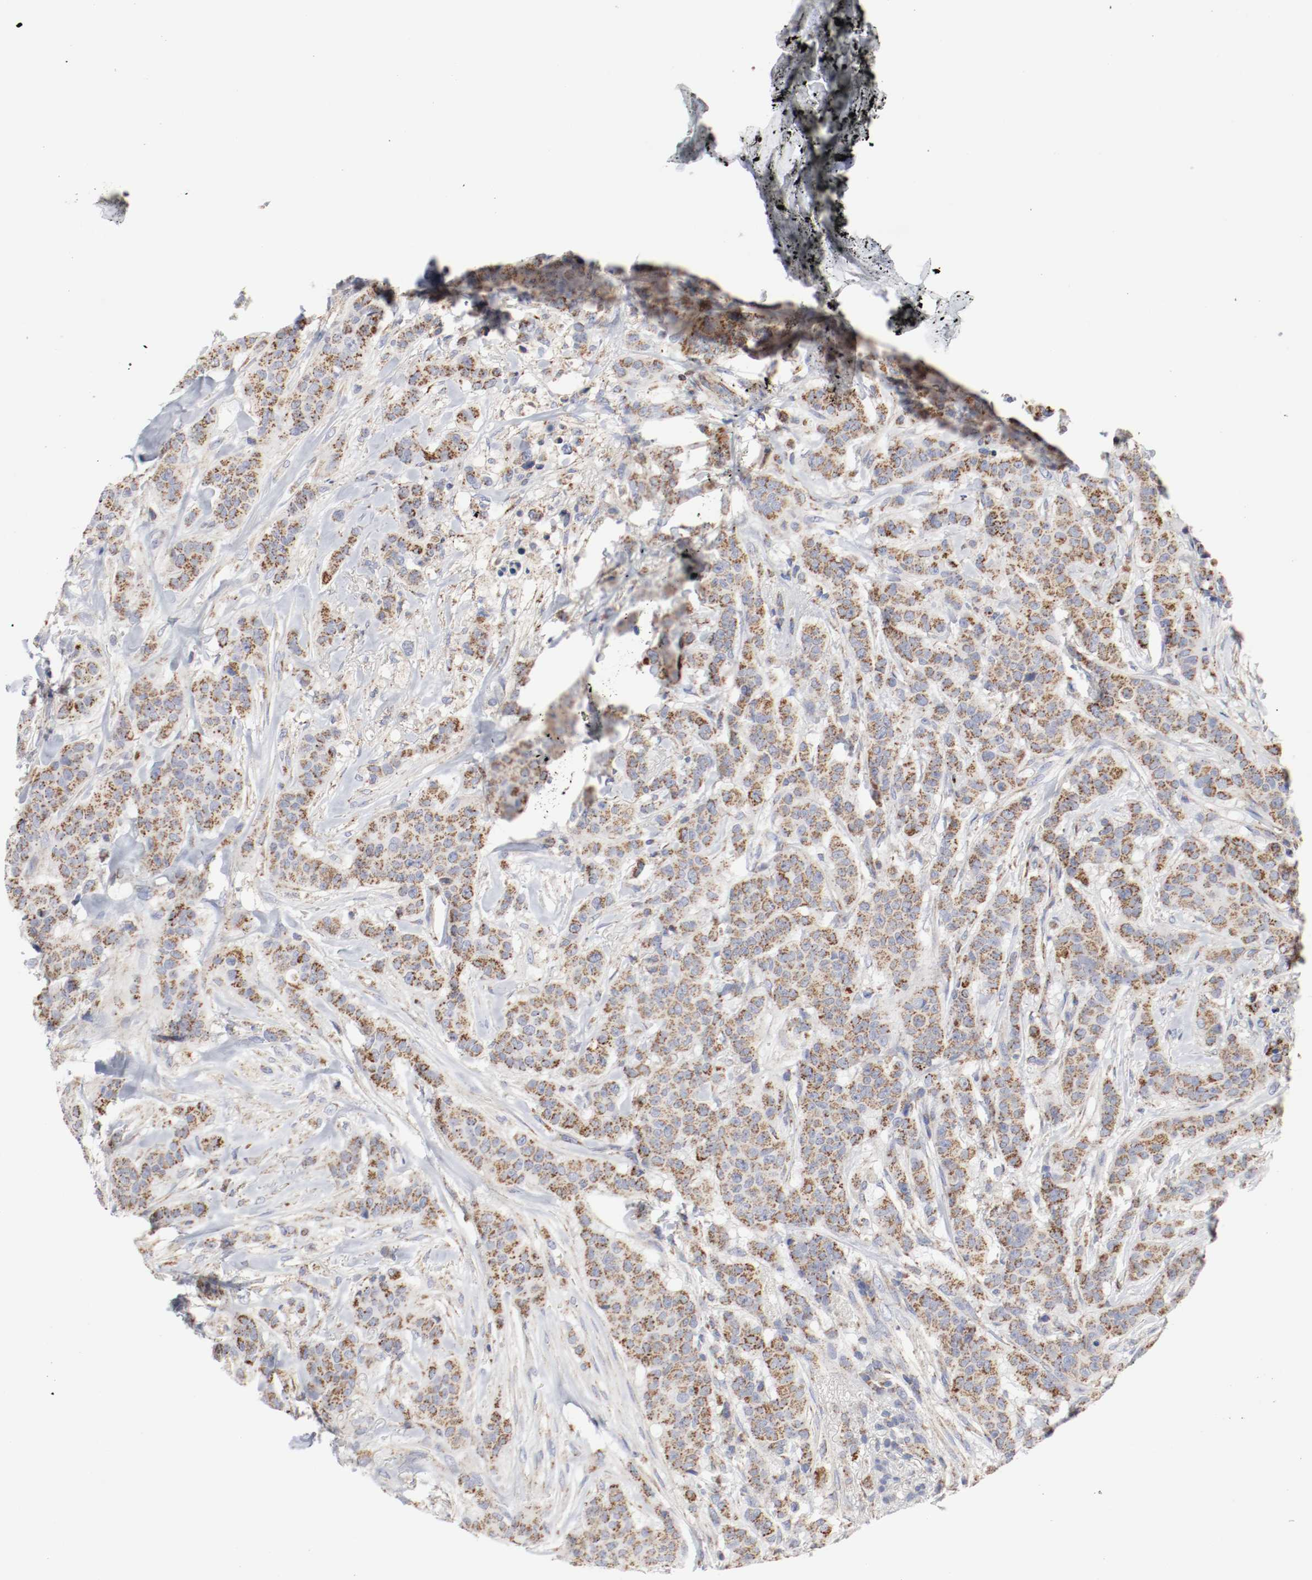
{"staining": {"intensity": "strong", "quantity": ">75%", "location": "cytoplasmic/membranous"}, "tissue": "breast cancer", "cell_type": "Tumor cells", "image_type": "cancer", "snomed": [{"axis": "morphology", "description": "Duct carcinoma"}, {"axis": "topography", "description": "Breast"}], "caption": "Strong cytoplasmic/membranous protein expression is seen in about >75% of tumor cells in breast cancer. Nuclei are stained in blue.", "gene": "AFG3L2", "patient": {"sex": "female", "age": 40}}